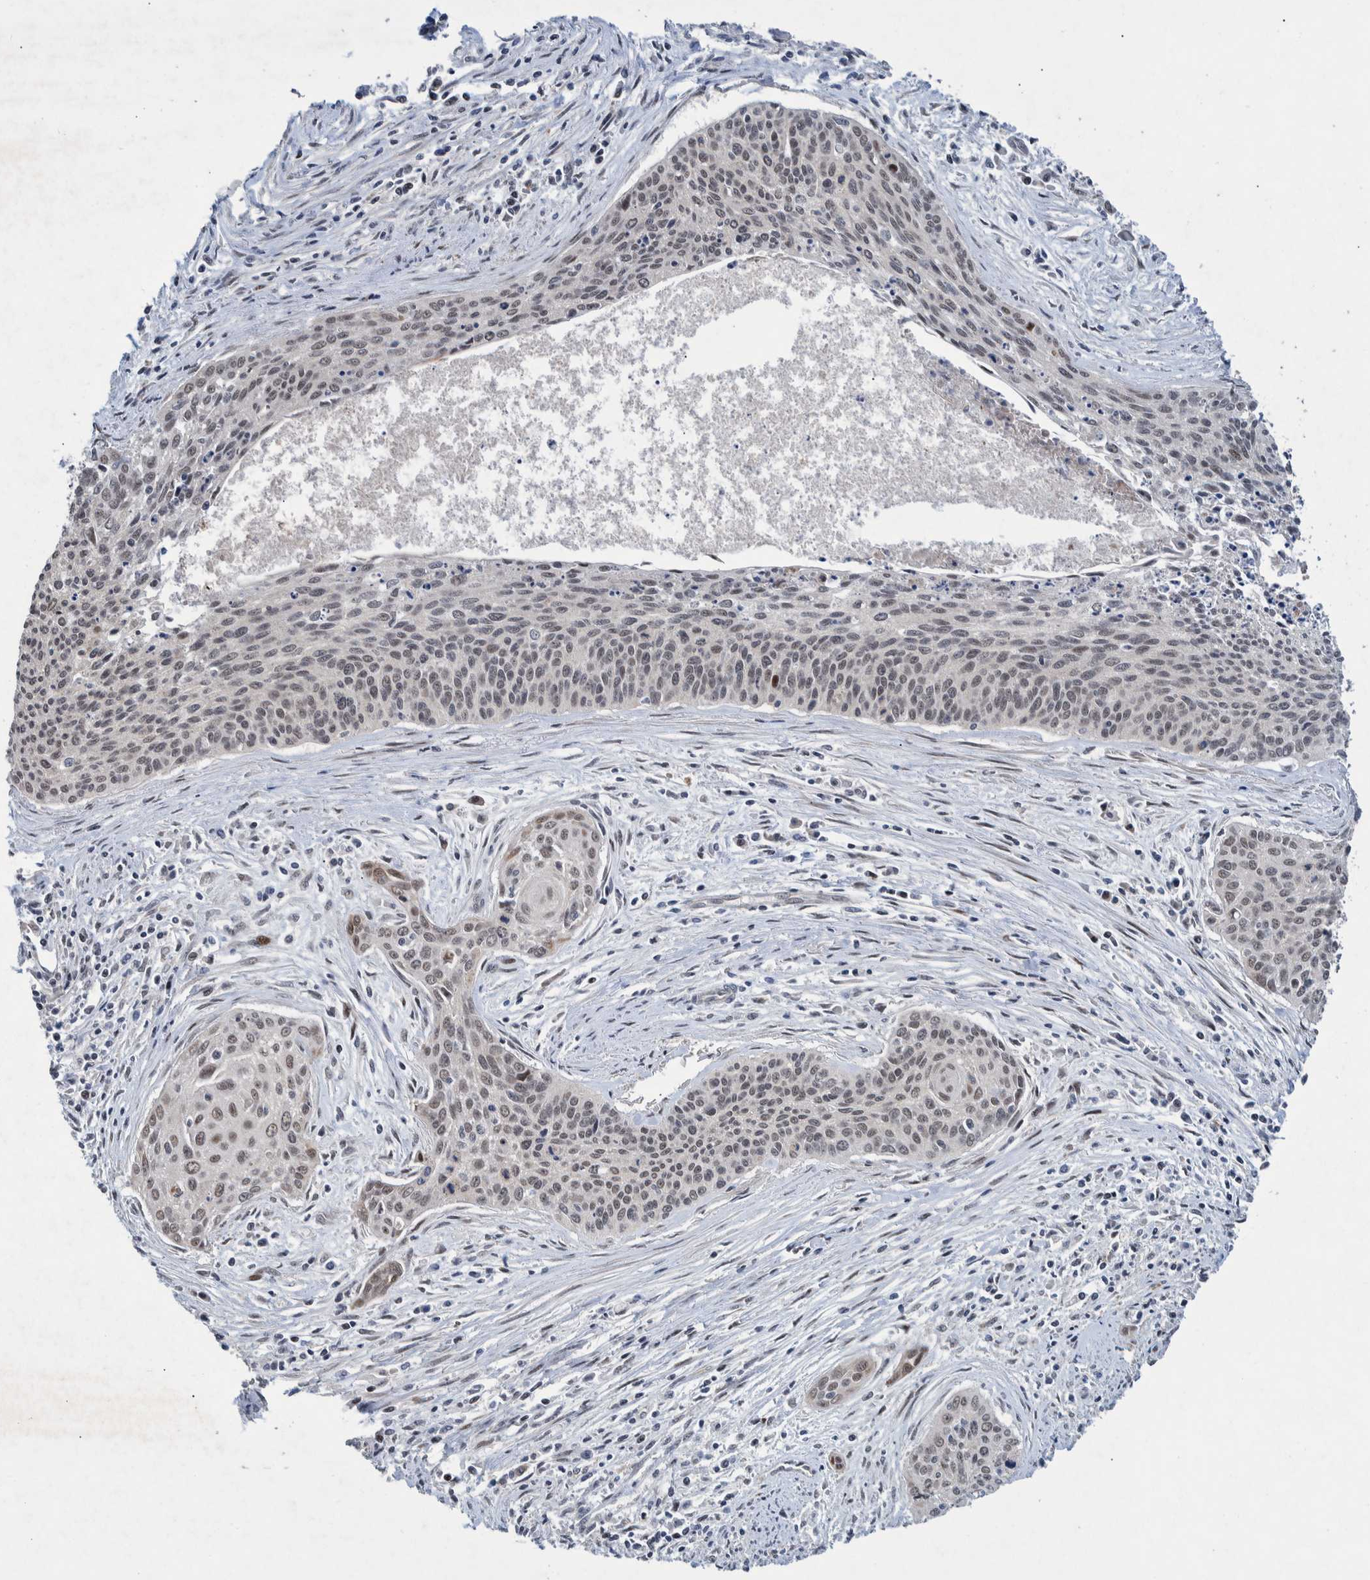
{"staining": {"intensity": "weak", "quantity": "<25%", "location": "nuclear"}, "tissue": "cervical cancer", "cell_type": "Tumor cells", "image_type": "cancer", "snomed": [{"axis": "morphology", "description": "Squamous cell carcinoma, NOS"}, {"axis": "topography", "description": "Cervix"}], "caption": "High power microscopy histopathology image of an IHC micrograph of cervical squamous cell carcinoma, revealing no significant staining in tumor cells. The staining was performed using DAB (3,3'-diaminobenzidine) to visualize the protein expression in brown, while the nuclei were stained in blue with hematoxylin (Magnification: 20x).", "gene": "ESRP1", "patient": {"sex": "female", "age": 55}}